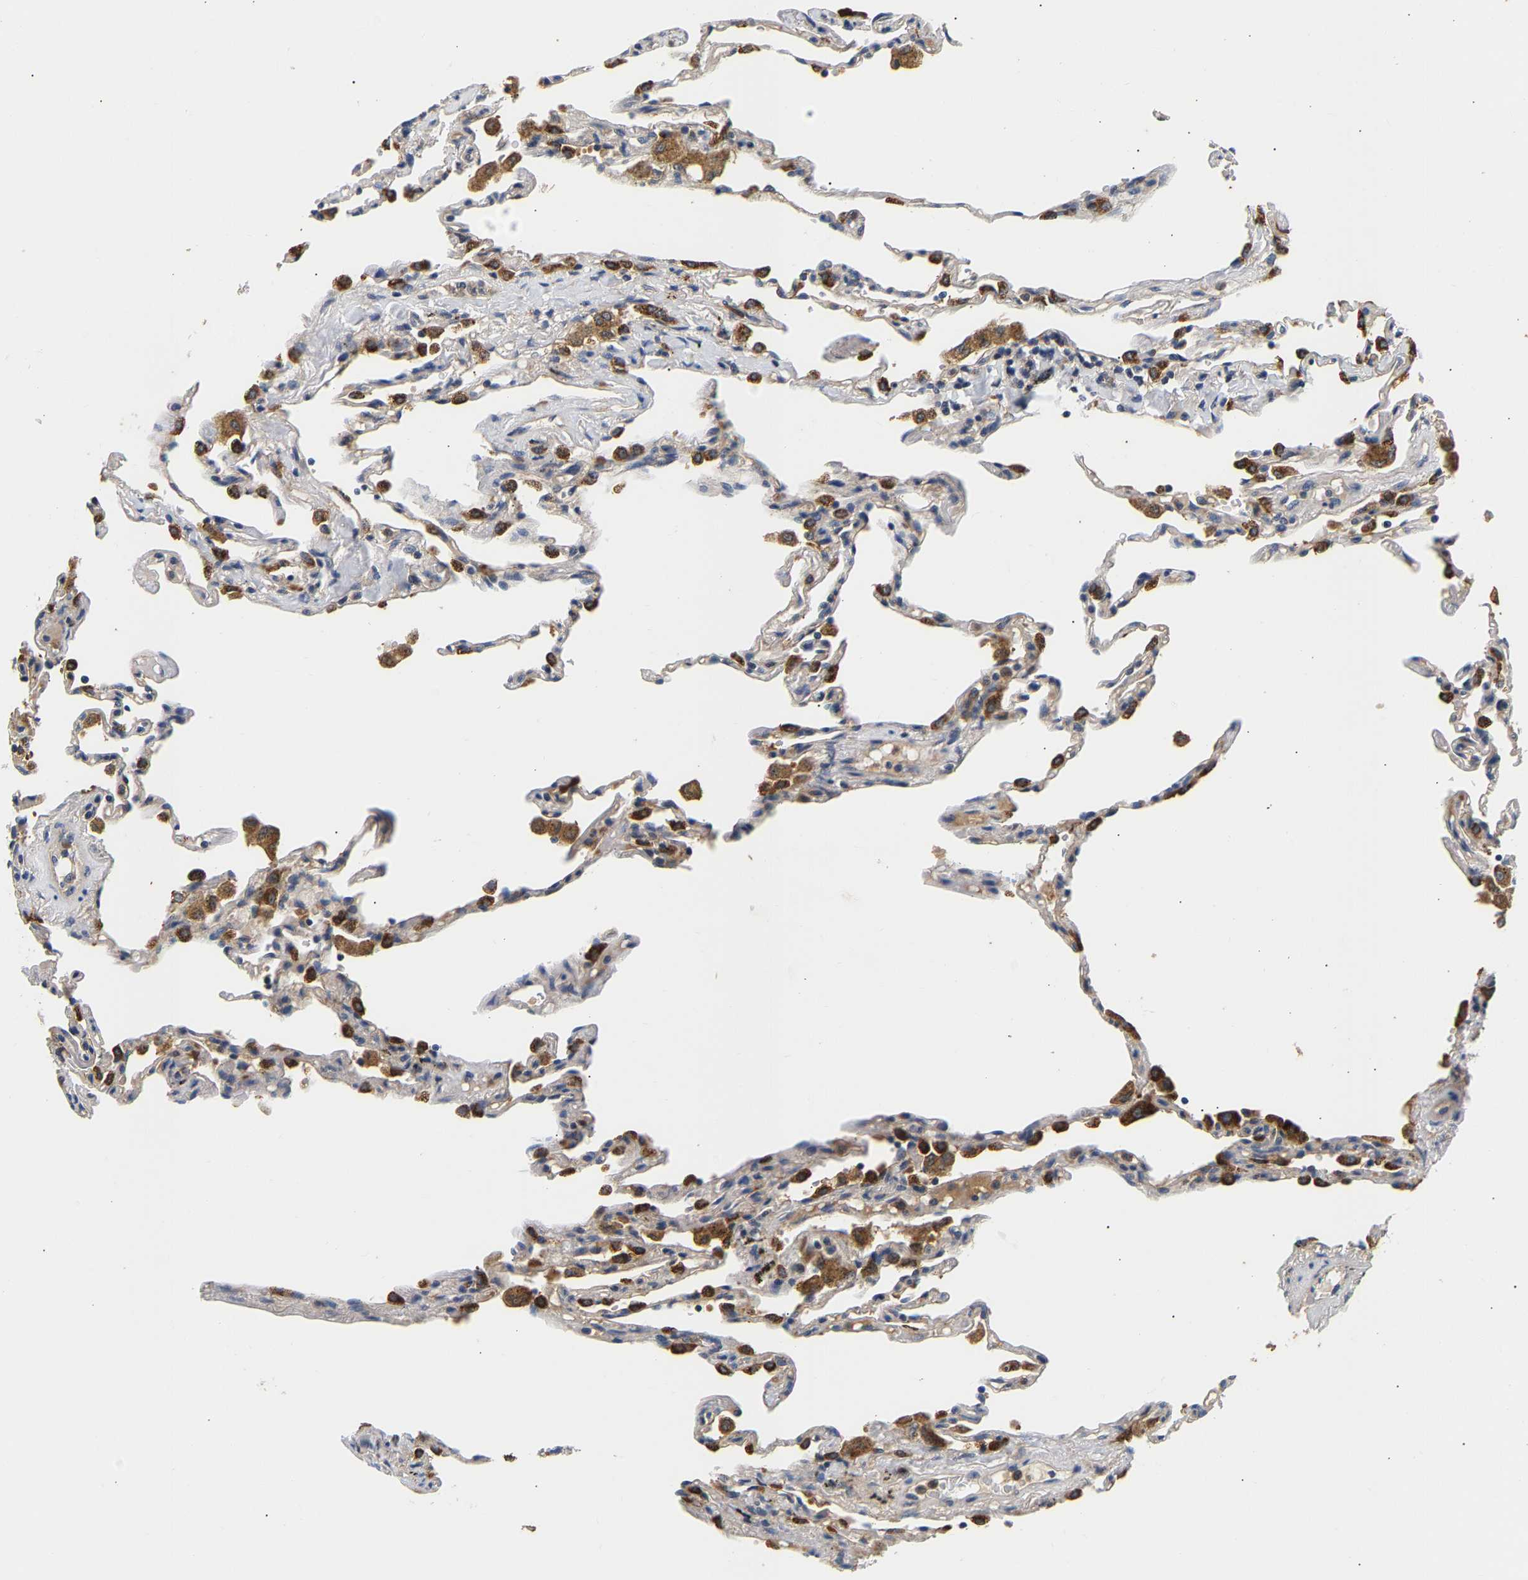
{"staining": {"intensity": "moderate", "quantity": "<25%", "location": "cytoplasmic/membranous"}, "tissue": "lung", "cell_type": "Alveolar cells", "image_type": "normal", "snomed": [{"axis": "morphology", "description": "Normal tissue, NOS"}, {"axis": "topography", "description": "Lung"}], "caption": "IHC (DAB) staining of benign human lung shows moderate cytoplasmic/membranous protein staining in about <25% of alveolar cells.", "gene": "PPID", "patient": {"sex": "male", "age": 59}}